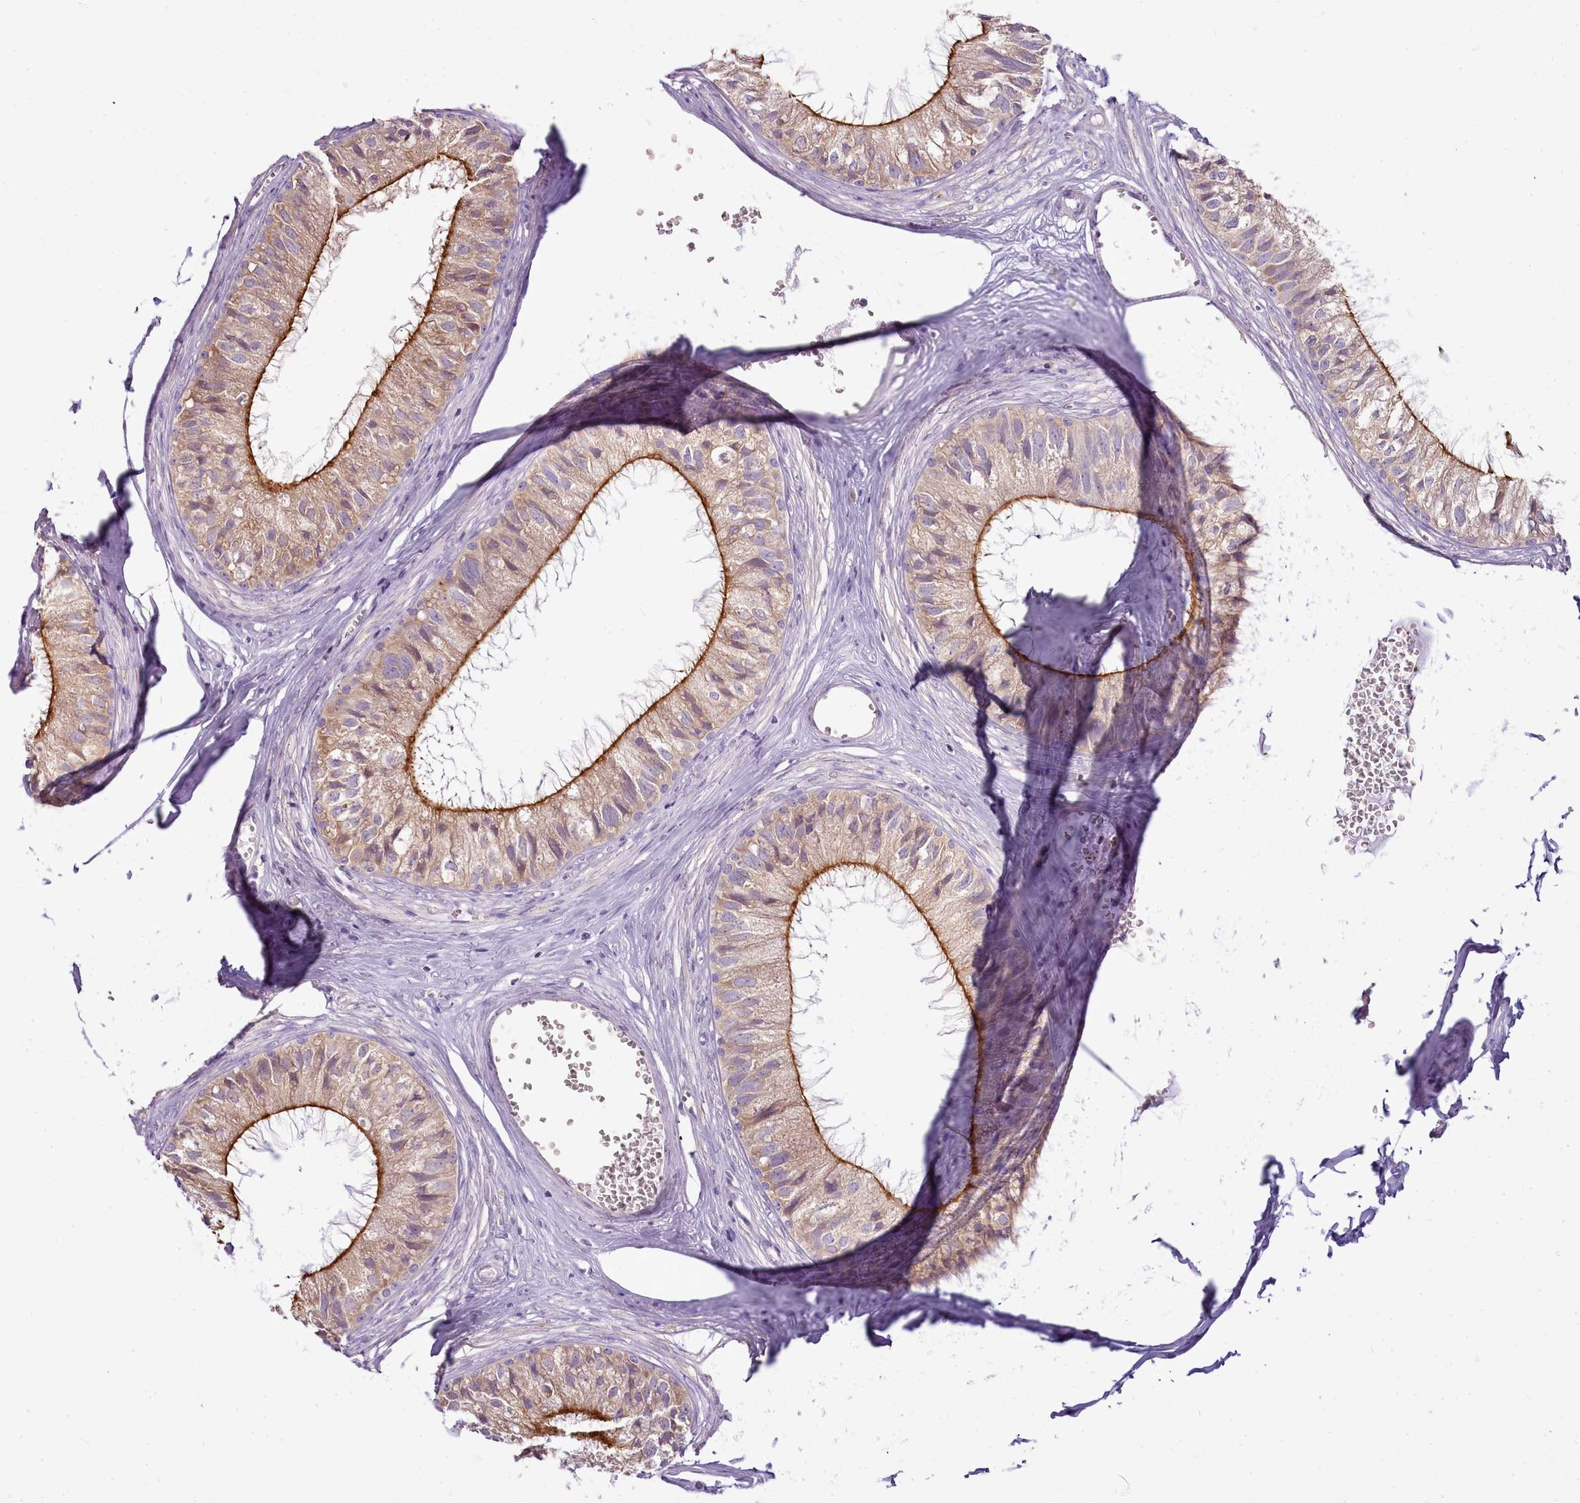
{"staining": {"intensity": "strong", "quantity": "25%-75%", "location": "cytoplasmic/membranous"}, "tissue": "epididymis", "cell_type": "Glandular cells", "image_type": "normal", "snomed": [{"axis": "morphology", "description": "Normal tissue, NOS"}, {"axis": "topography", "description": "Epididymis"}], "caption": "A high-resolution micrograph shows IHC staining of benign epididymis, which demonstrates strong cytoplasmic/membranous expression in approximately 25%-75% of glandular cells.", "gene": "CAPN7", "patient": {"sex": "male", "age": 36}}